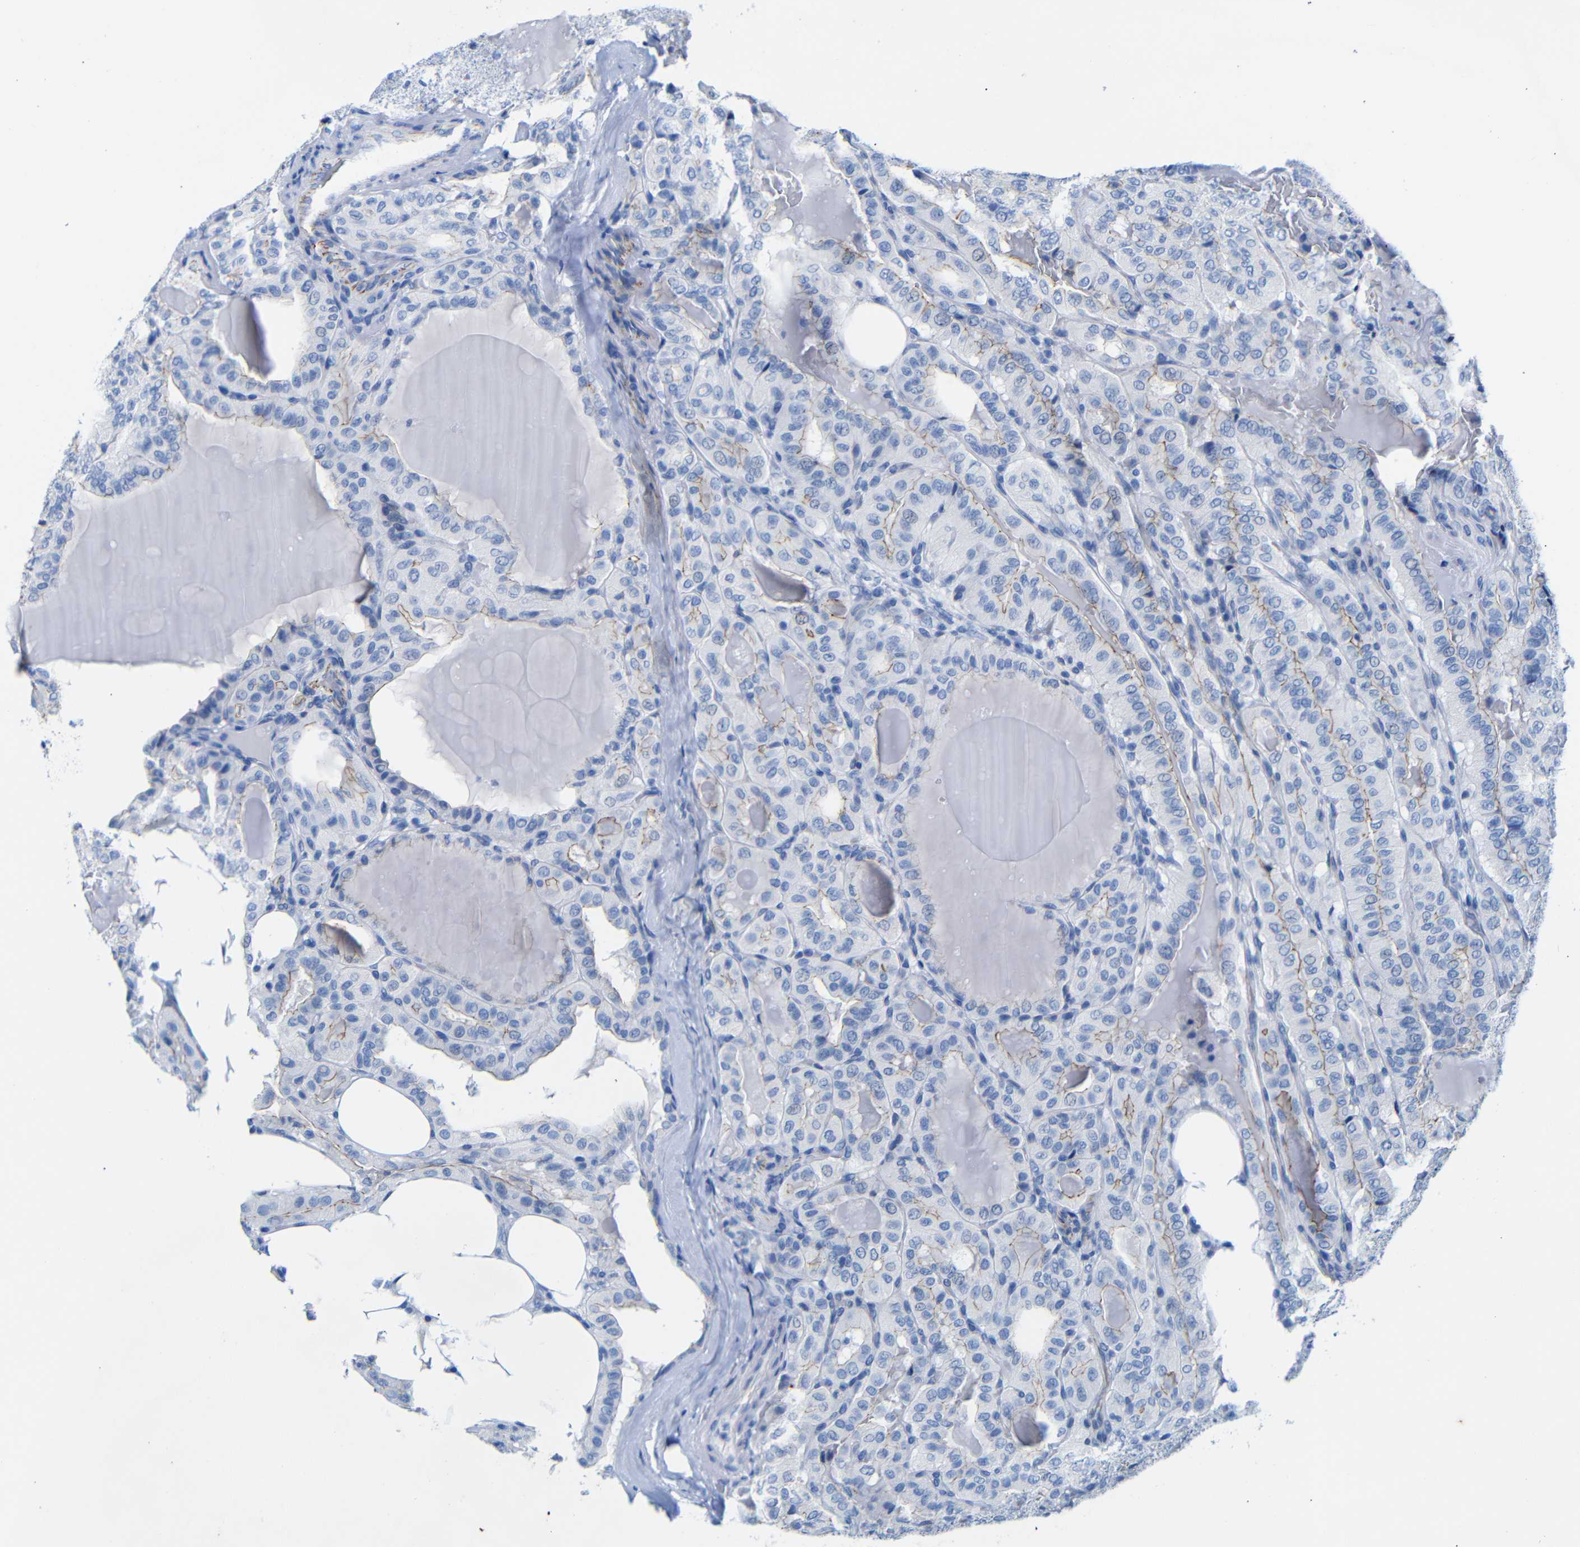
{"staining": {"intensity": "weak", "quantity": "<25%", "location": "cytoplasmic/membranous"}, "tissue": "thyroid cancer", "cell_type": "Tumor cells", "image_type": "cancer", "snomed": [{"axis": "morphology", "description": "Papillary adenocarcinoma, NOS"}, {"axis": "topography", "description": "Thyroid gland"}], "caption": "Tumor cells are negative for protein expression in human thyroid papillary adenocarcinoma.", "gene": "CGNL1", "patient": {"sex": "male", "age": 77}}